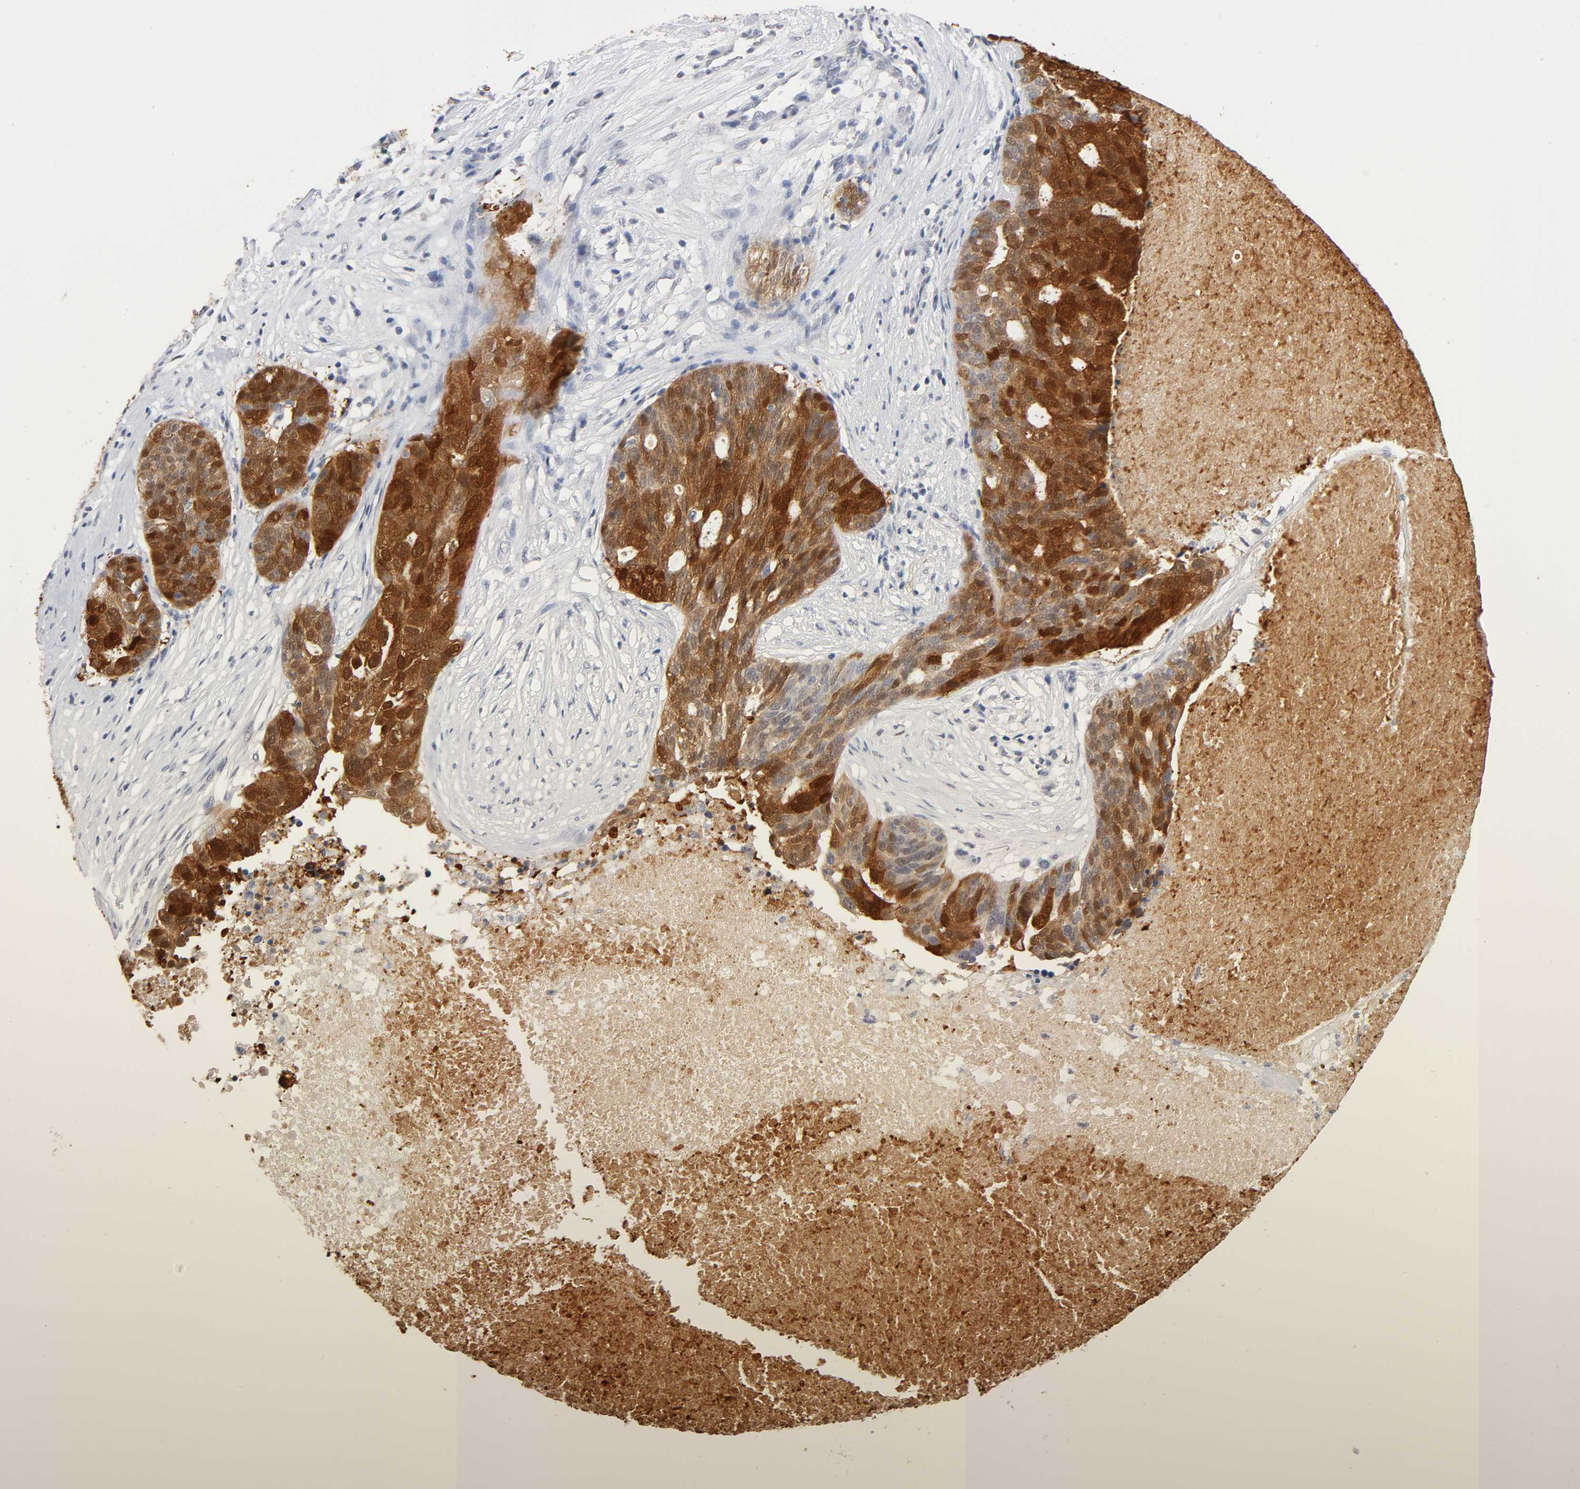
{"staining": {"intensity": "strong", "quantity": ">75%", "location": "cytoplasmic/membranous,nuclear"}, "tissue": "ovarian cancer", "cell_type": "Tumor cells", "image_type": "cancer", "snomed": [{"axis": "morphology", "description": "Cystadenocarcinoma, serous, NOS"}, {"axis": "topography", "description": "Ovary"}], "caption": "This photomicrograph shows ovarian cancer (serous cystadenocarcinoma) stained with IHC to label a protein in brown. The cytoplasmic/membranous and nuclear of tumor cells show strong positivity for the protein. Nuclei are counter-stained blue.", "gene": "CRABP2", "patient": {"sex": "female", "age": 59}}